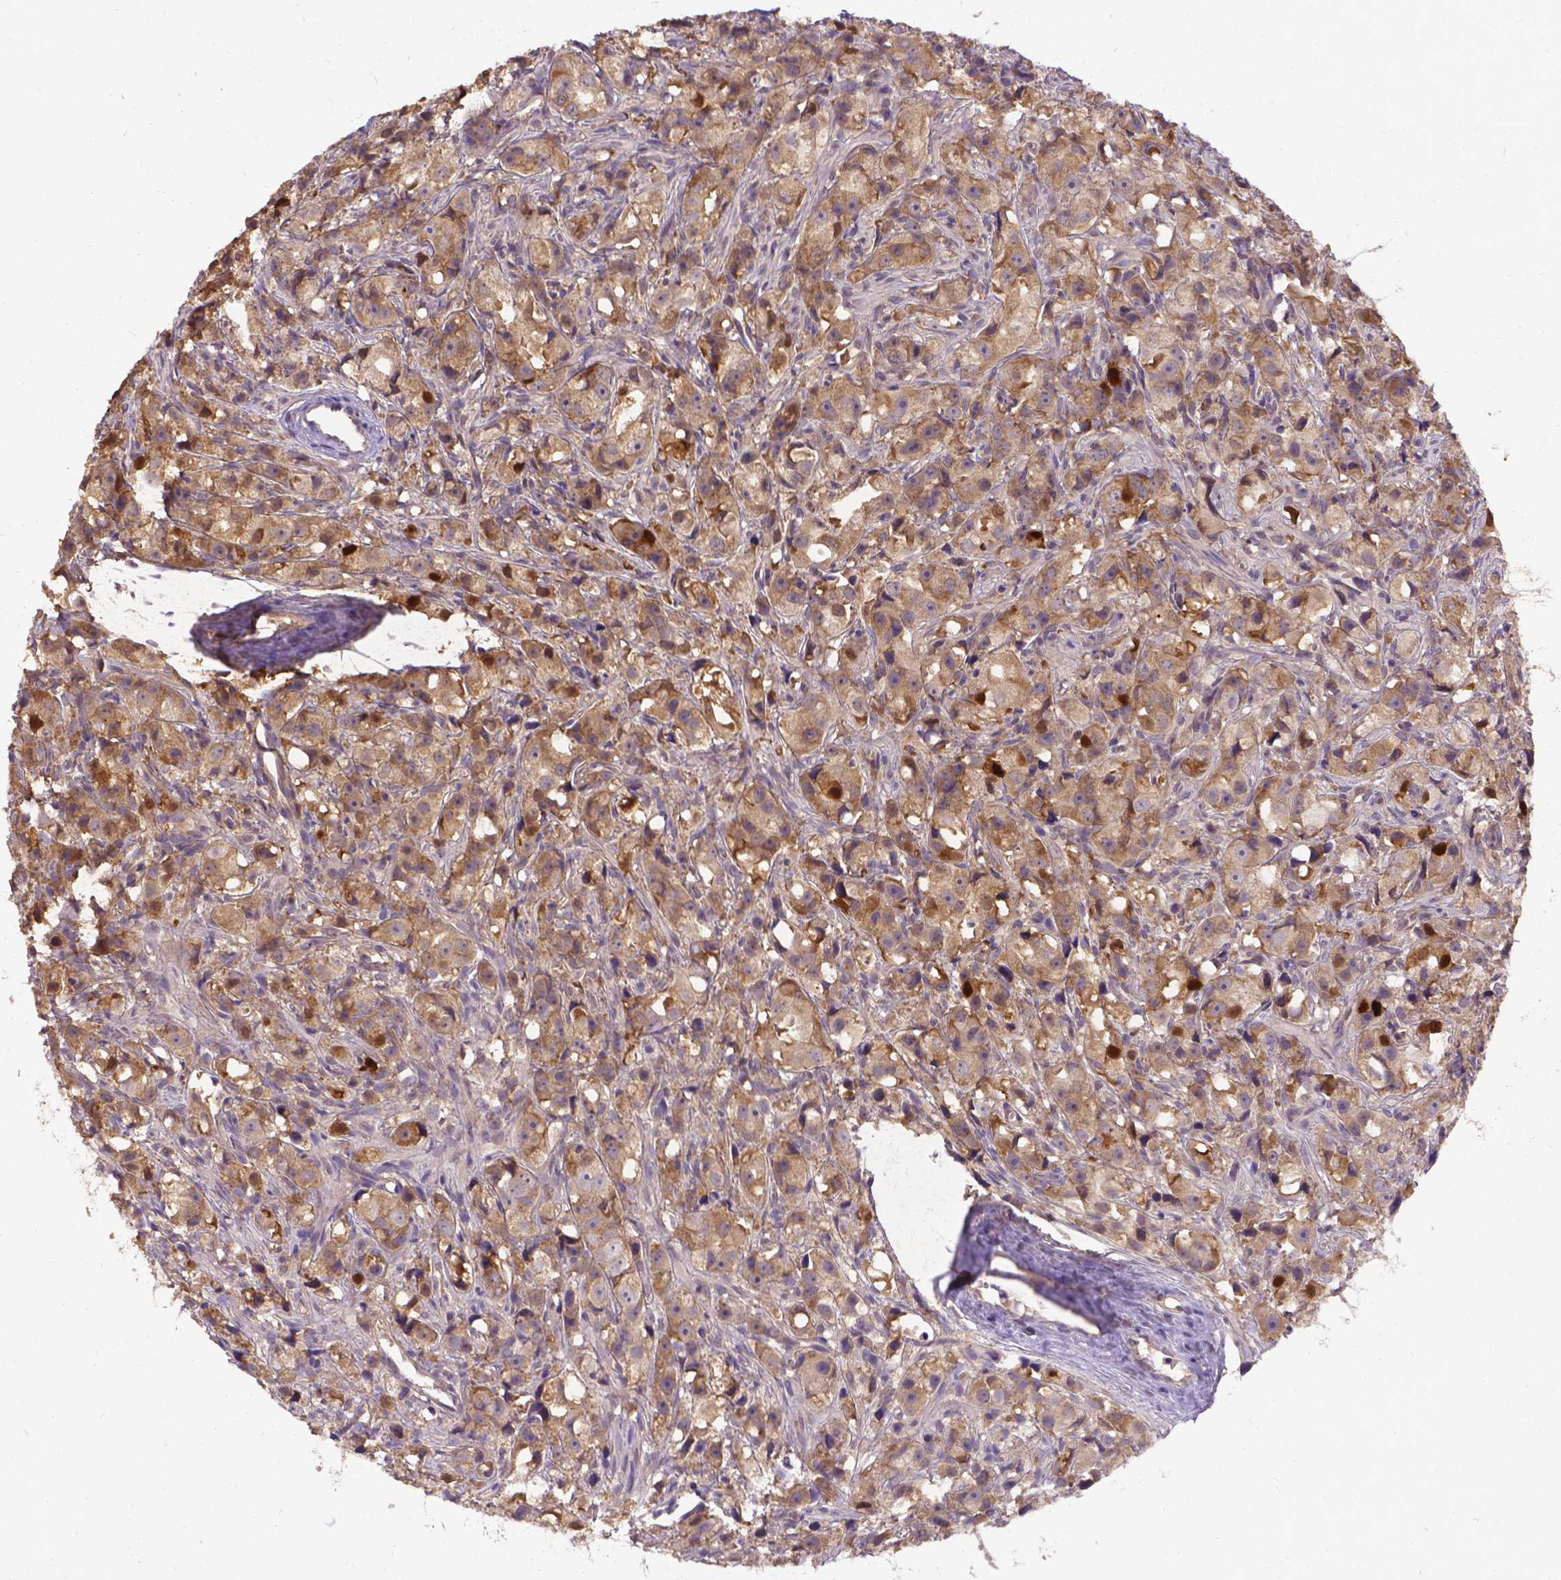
{"staining": {"intensity": "moderate", "quantity": ">75%", "location": "cytoplasmic/membranous"}, "tissue": "prostate cancer", "cell_type": "Tumor cells", "image_type": "cancer", "snomed": [{"axis": "morphology", "description": "Adenocarcinoma, High grade"}, {"axis": "topography", "description": "Prostate"}], "caption": "Immunohistochemistry (IHC) micrograph of neoplastic tissue: prostate cancer (high-grade adenocarcinoma) stained using immunohistochemistry (IHC) shows medium levels of moderate protein expression localized specifically in the cytoplasmic/membranous of tumor cells, appearing as a cytoplasmic/membranous brown color.", "gene": "DENND6A", "patient": {"sex": "male", "age": 75}}